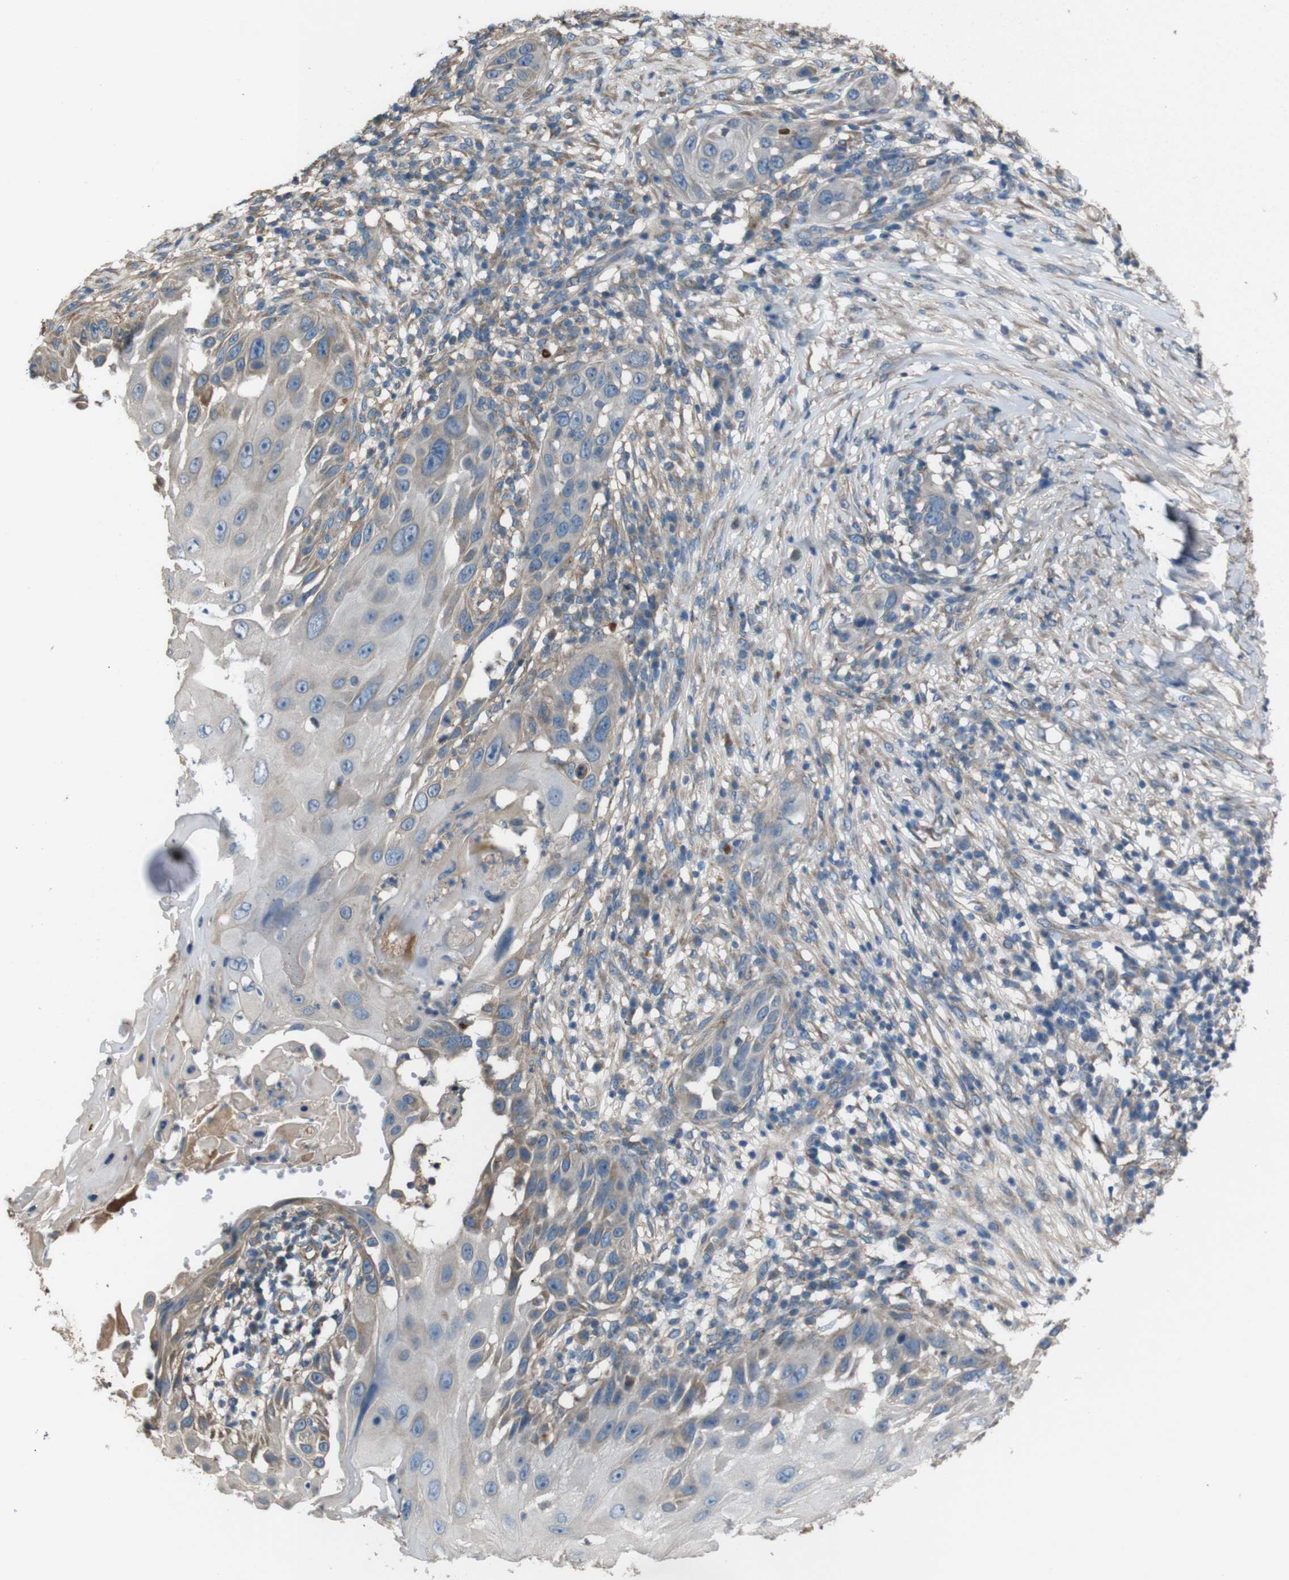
{"staining": {"intensity": "negative", "quantity": "none", "location": "none"}, "tissue": "skin cancer", "cell_type": "Tumor cells", "image_type": "cancer", "snomed": [{"axis": "morphology", "description": "Squamous cell carcinoma, NOS"}, {"axis": "topography", "description": "Skin"}], "caption": "Immunohistochemistry photomicrograph of human skin cancer (squamous cell carcinoma) stained for a protein (brown), which reveals no positivity in tumor cells. Nuclei are stained in blue.", "gene": "NAALADL2", "patient": {"sex": "female", "age": 44}}